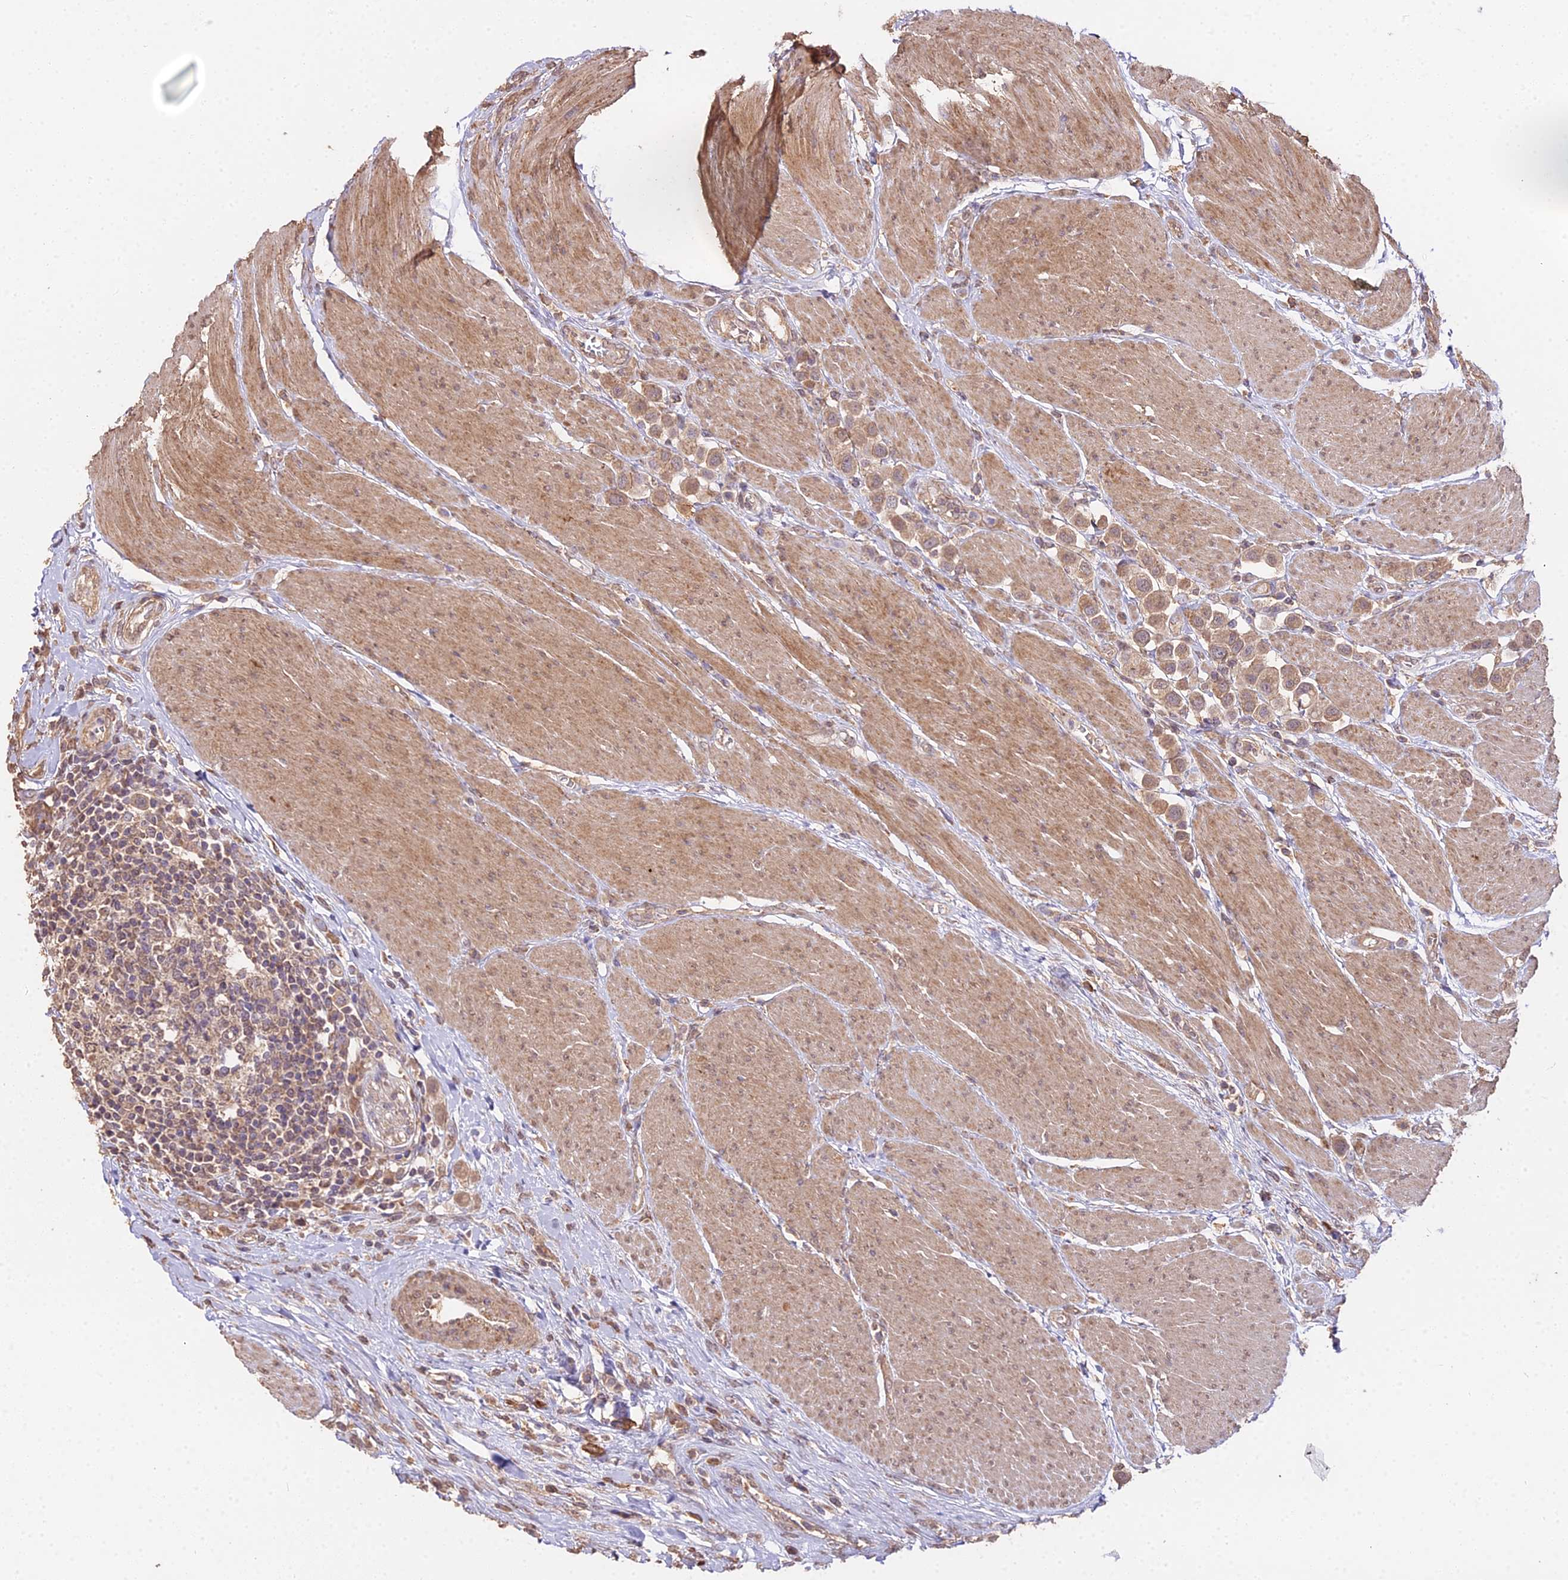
{"staining": {"intensity": "moderate", "quantity": ">75%", "location": "cytoplasmic/membranous"}, "tissue": "urothelial cancer", "cell_type": "Tumor cells", "image_type": "cancer", "snomed": [{"axis": "morphology", "description": "Urothelial carcinoma, High grade"}, {"axis": "topography", "description": "Urinary bladder"}], "caption": "Immunohistochemical staining of urothelial cancer reveals medium levels of moderate cytoplasmic/membranous positivity in approximately >75% of tumor cells.", "gene": "METTL13", "patient": {"sex": "male", "age": 50}}